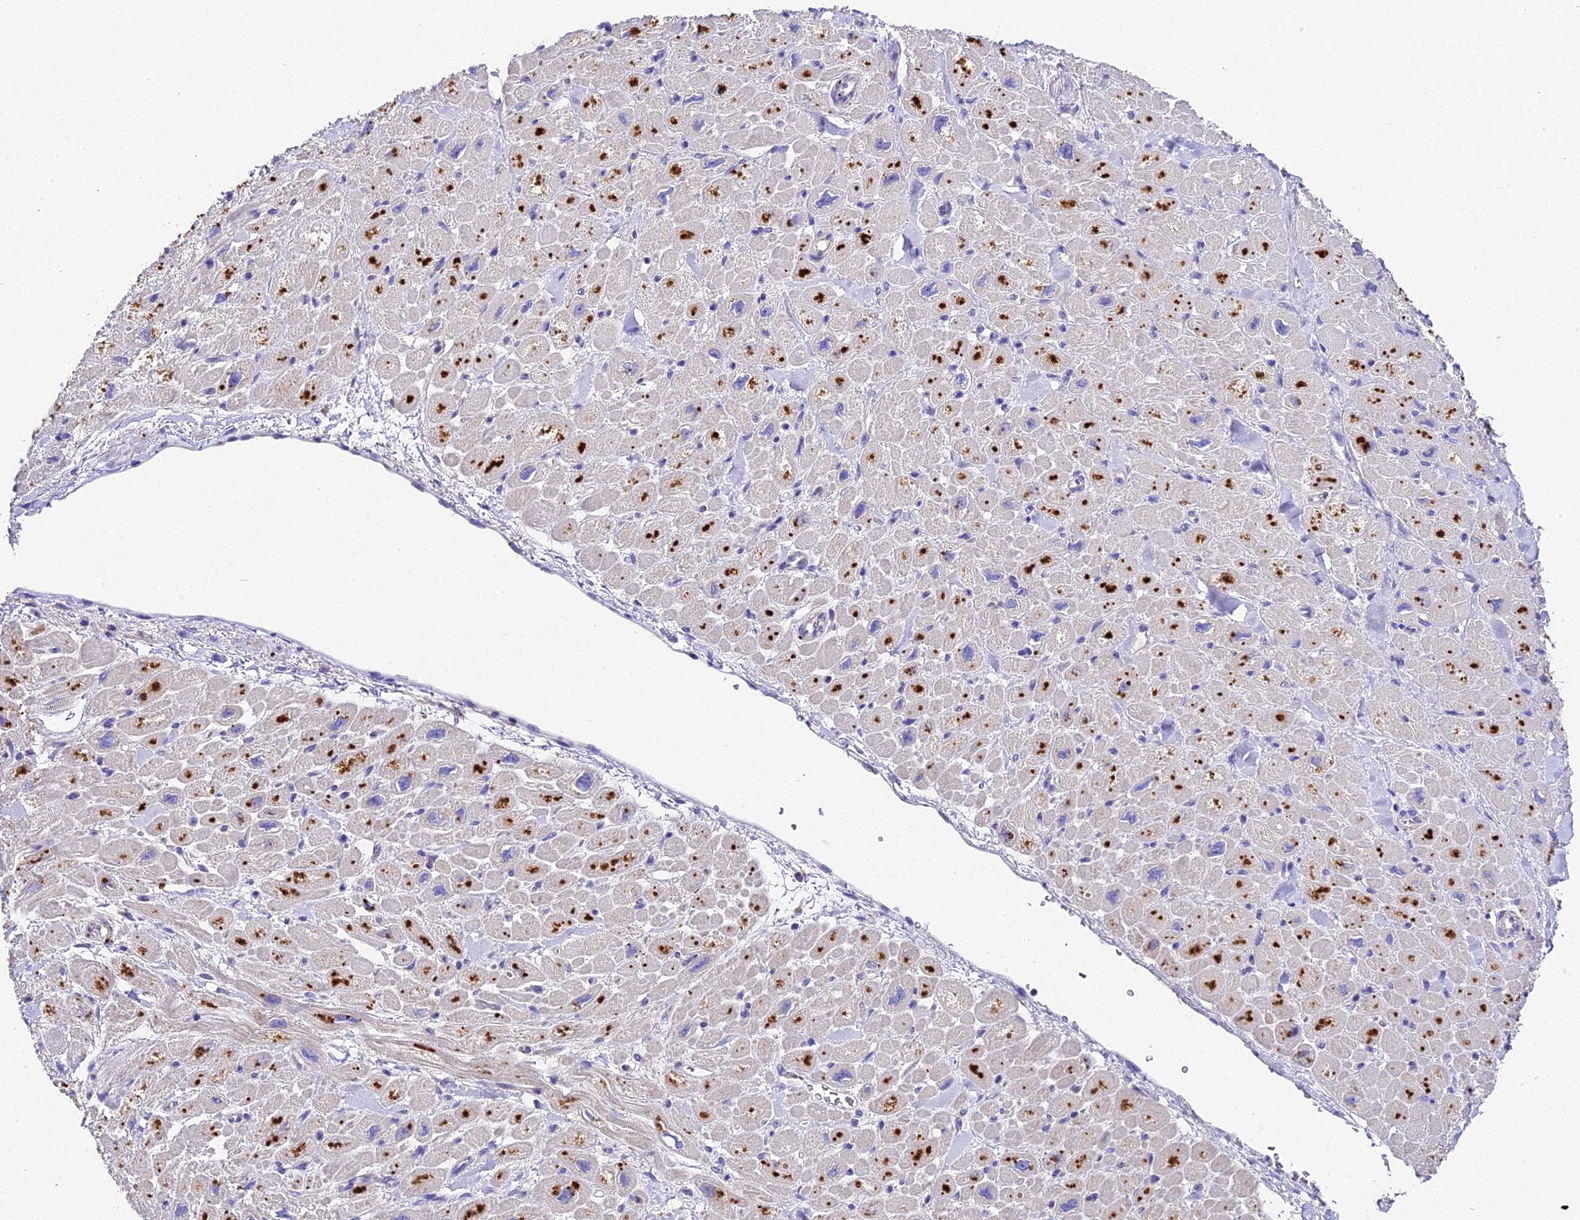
{"staining": {"intensity": "weak", "quantity": "<25%", "location": "cytoplasmic/membranous"}, "tissue": "heart muscle", "cell_type": "Cardiomyocytes", "image_type": "normal", "snomed": [{"axis": "morphology", "description": "Normal tissue, NOS"}, {"axis": "topography", "description": "Heart"}], "caption": "Immunohistochemistry micrograph of unremarkable human heart muscle stained for a protein (brown), which shows no staining in cardiomyocytes.", "gene": "LYPD6", "patient": {"sex": "male", "age": 65}}